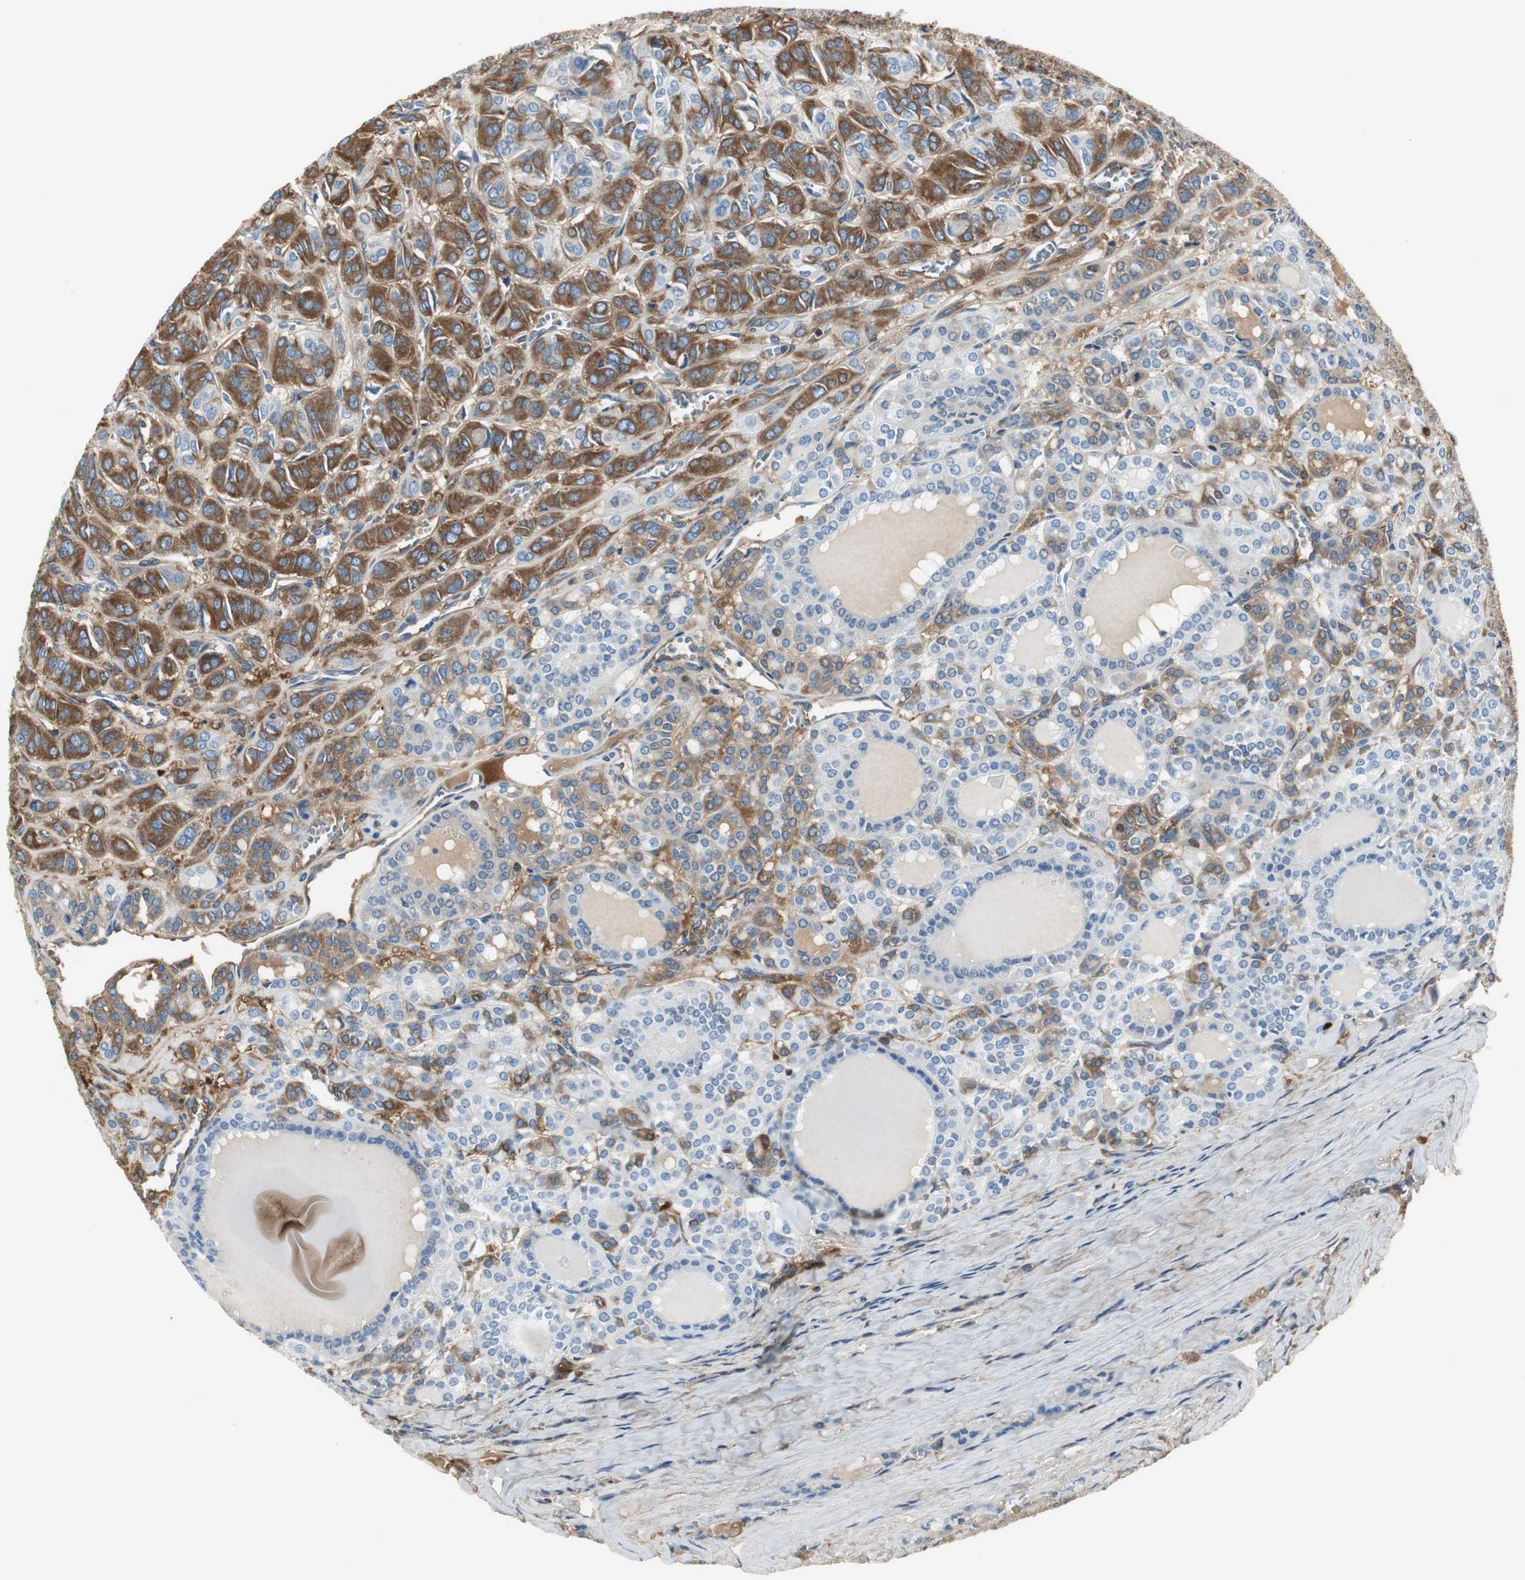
{"staining": {"intensity": "strong", "quantity": "25%-75%", "location": "cytoplasmic/membranous"}, "tissue": "thyroid cancer", "cell_type": "Tumor cells", "image_type": "cancer", "snomed": [{"axis": "morphology", "description": "Follicular adenoma carcinoma, NOS"}, {"axis": "topography", "description": "Thyroid gland"}], "caption": "Strong cytoplasmic/membranous staining is present in approximately 25%-75% of tumor cells in thyroid cancer (follicular adenoma carcinoma).", "gene": "IGHA1", "patient": {"sex": "female", "age": 71}}